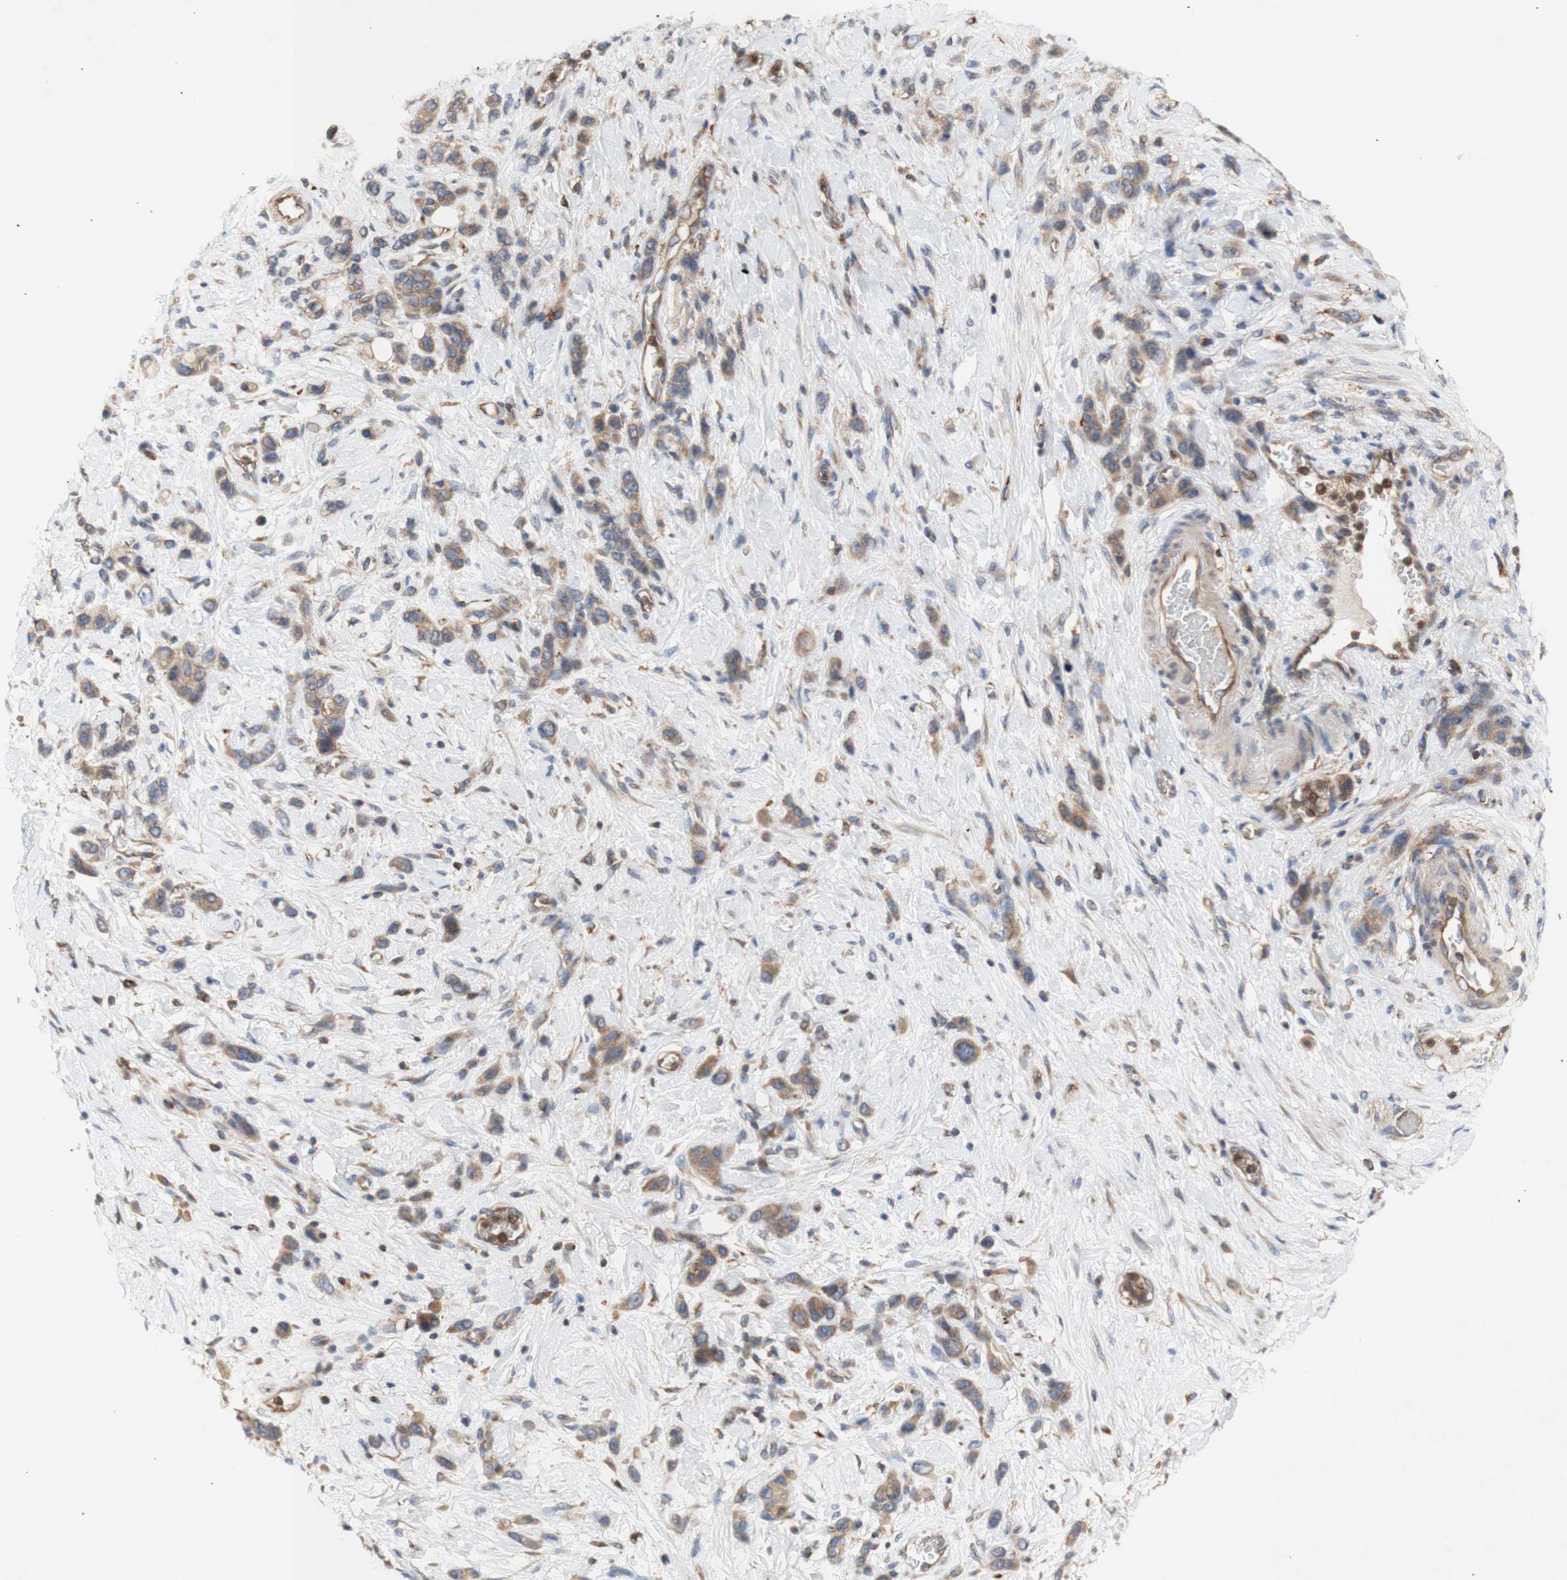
{"staining": {"intensity": "moderate", "quantity": ">75%", "location": "cytoplasmic/membranous"}, "tissue": "stomach cancer", "cell_type": "Tumor cells", "image_type": "cancer", "snomed": [{"axis": "morphology", "description": "Adenocarcinoma, NOS"}, {"axis": "morphology", "description": "Adenocarcinoma, High grade"}, {"axis": "topography", "description": "Stomach, upper"}, {"axis": "topography", "description": "Stomach, lower"}], "caption": "Protein staining of adenocarcinoma (stomach) tissue reveals moderate cytoplasmic/membranous positivity in approximately >75% of tumor cells. Immunohistochemistry stains the protein of interest in brown and the nuclei are stained blue.", "gene": "IKBKG", "patient": {"sex": "female", "age": 65}}